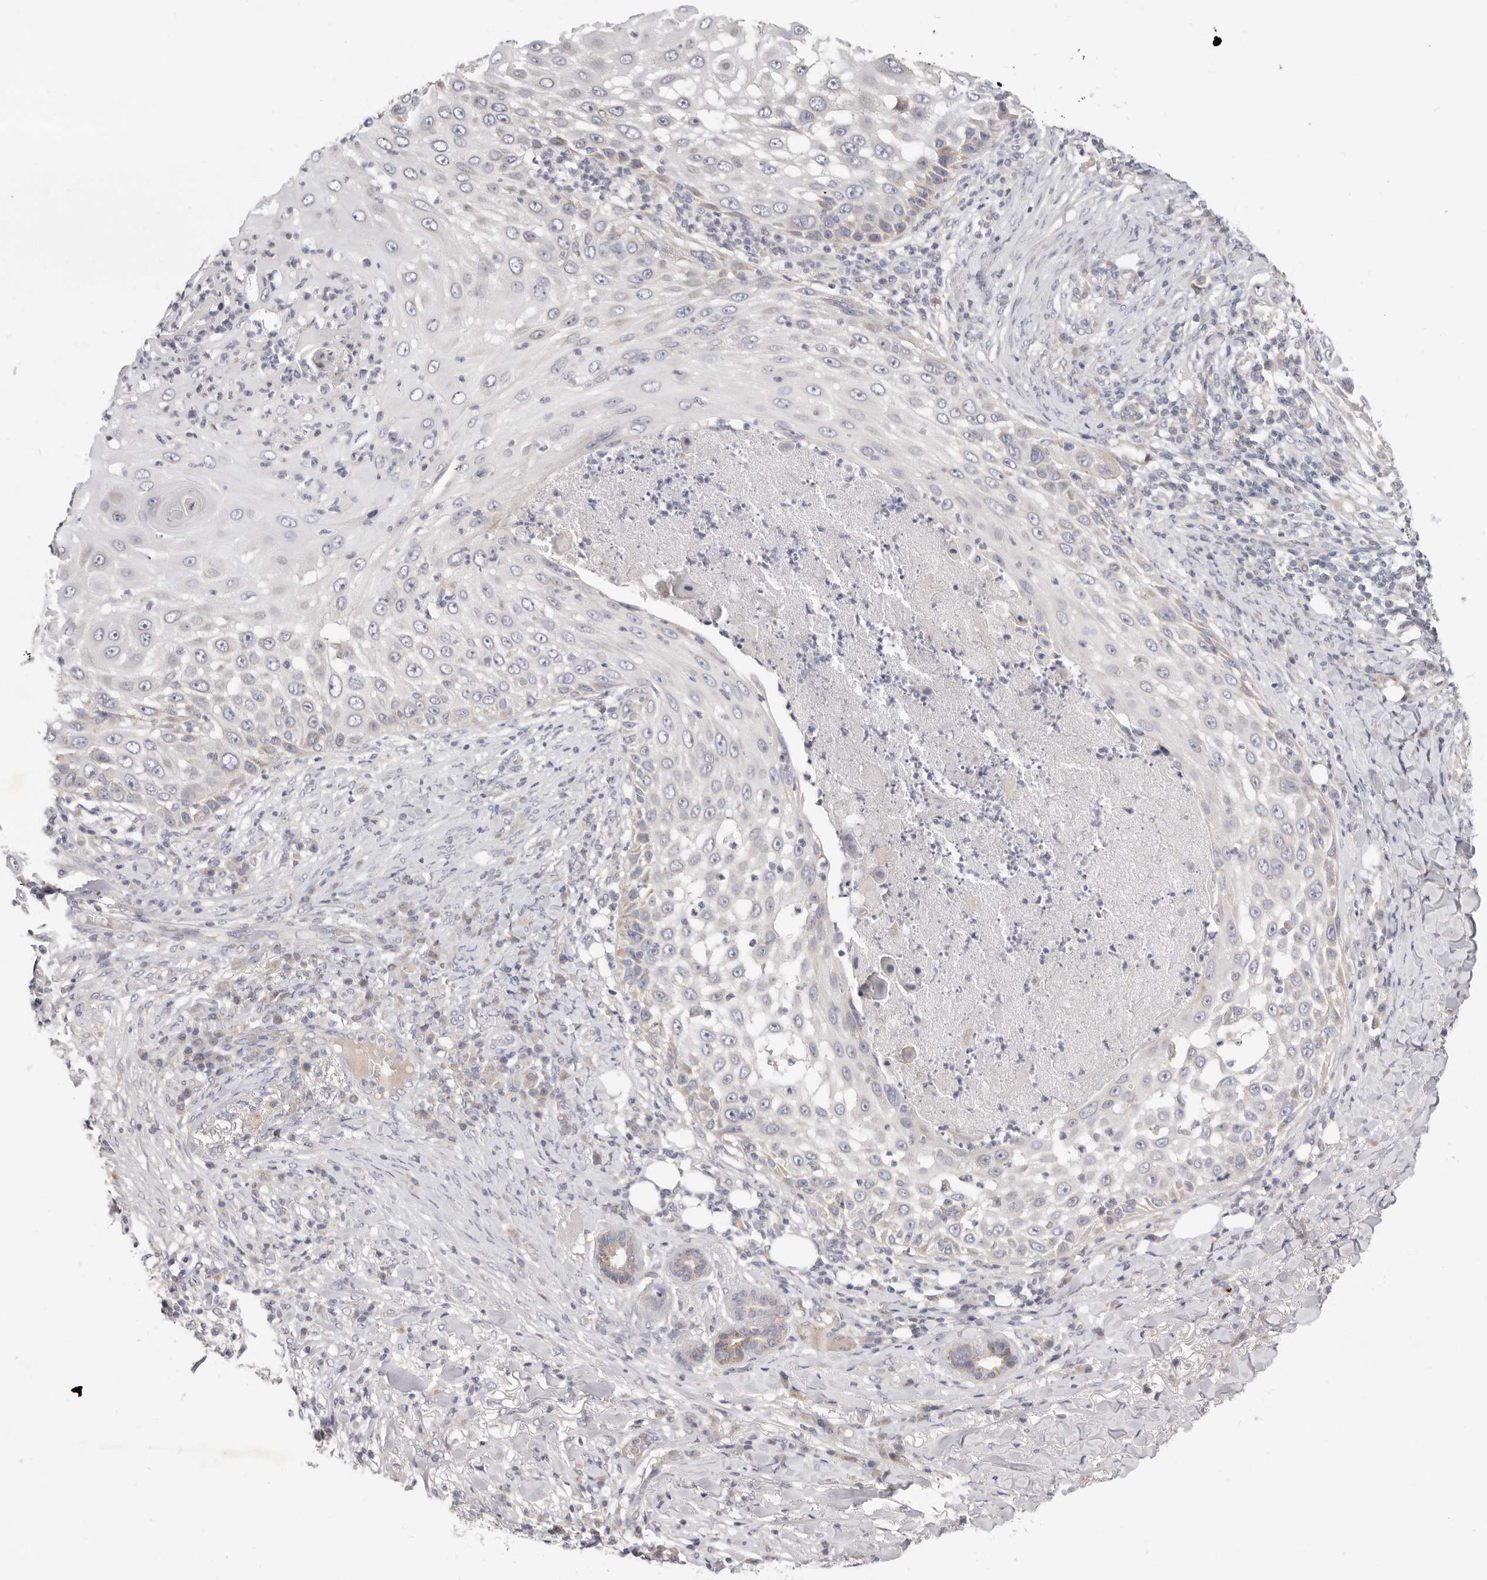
{"staining": {"intensity": "negative", "quantity": "none", "location": "none"}, "tissue": "skin cancer", "cell_type": "Tumor cells", "image_type": "cancer", "snomed": [{"axis": "morphology", "description": "Squamous cell carcinoma, NOS"}, {"axis": "topography", "description": "Skin"}], "caption": "This is a histopathology image of IHC staining of skin cancer (squamous cell carcinoma), which shows no expression in tumor cells.", "gene": "TFB2M", "patient": {"sex": "female", "age": 44}}